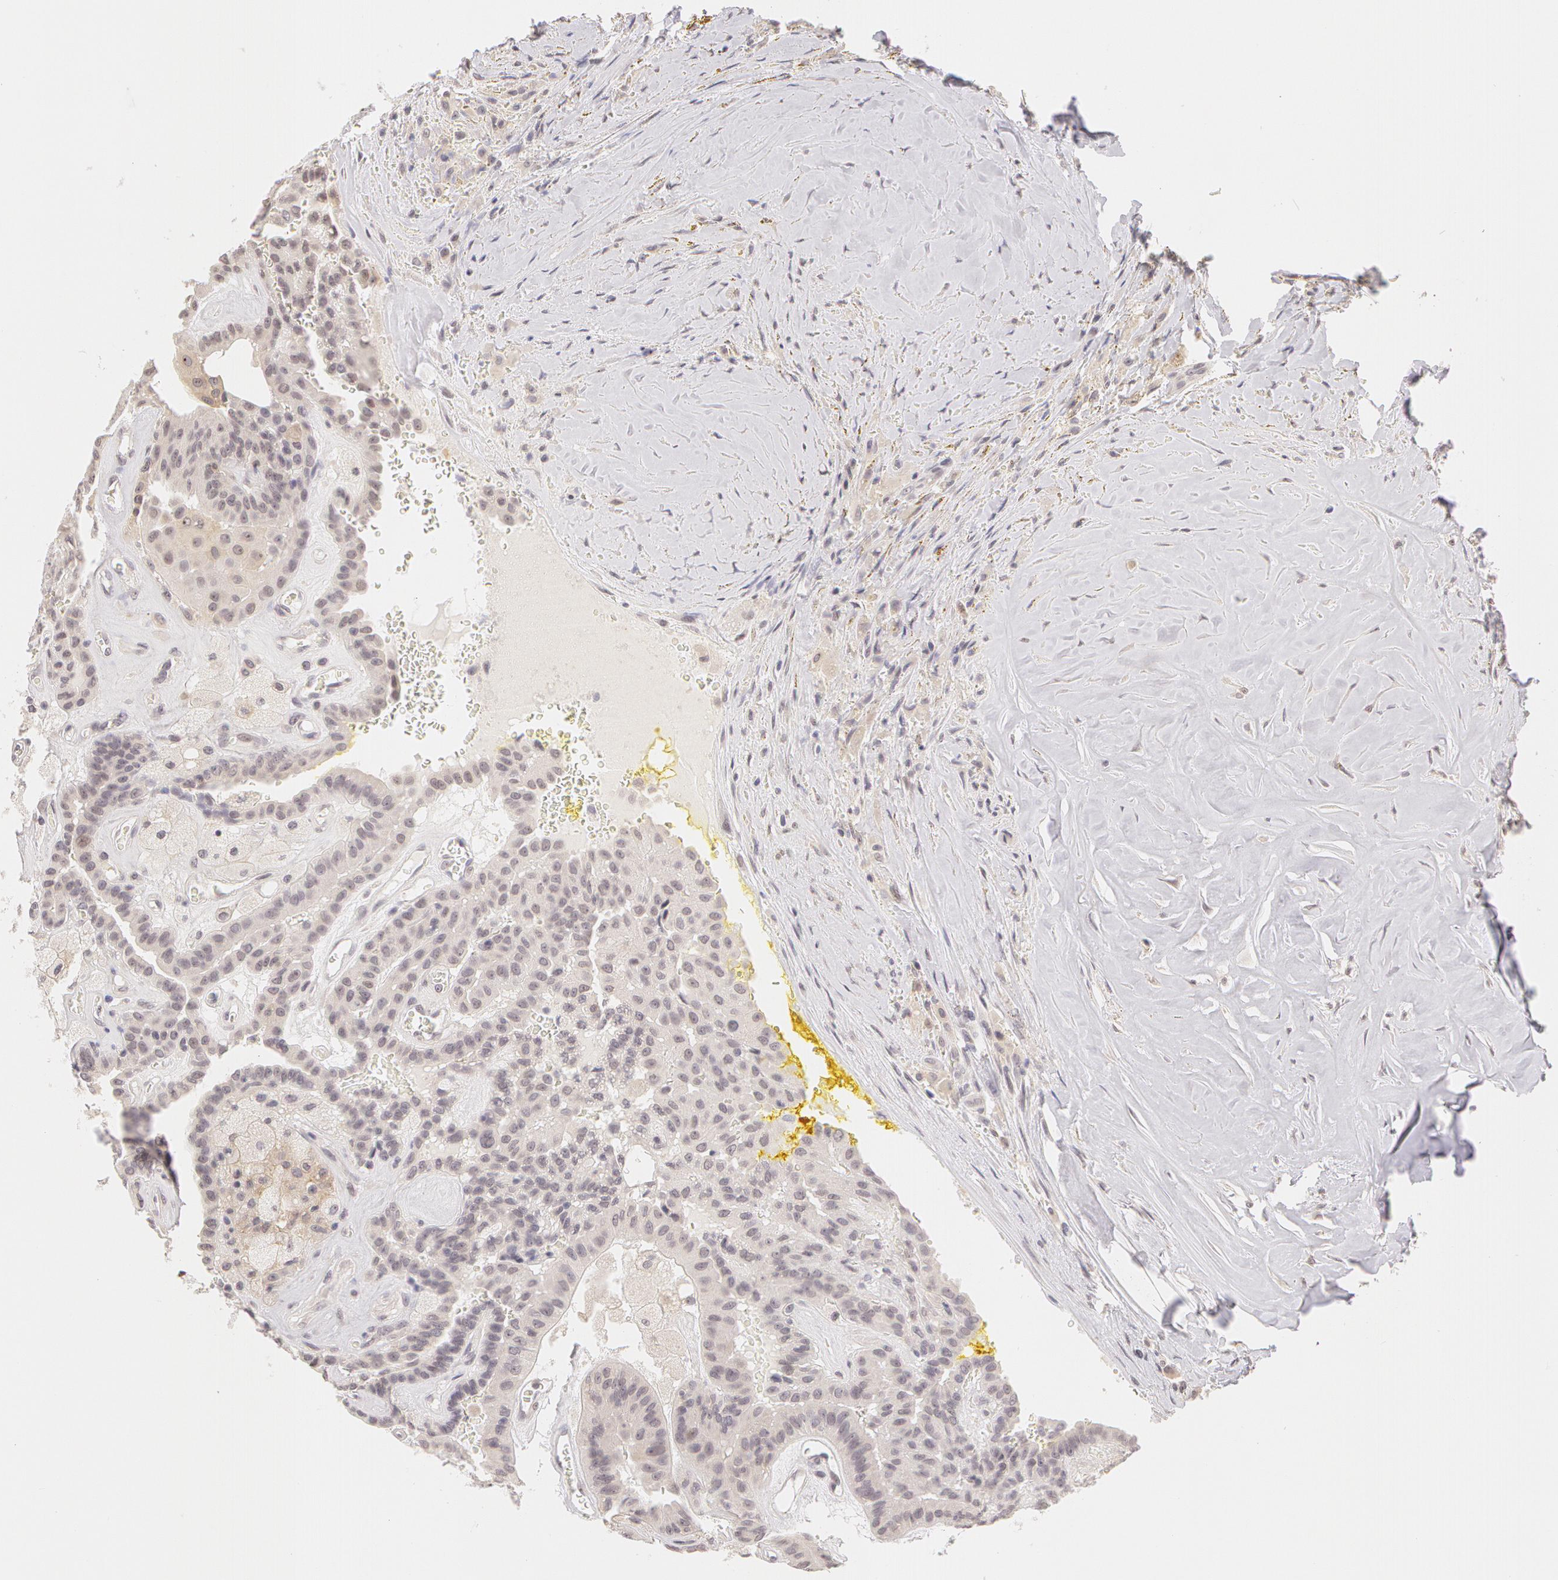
{"staining": {"intensity": "negative", "quantity": "none", "location": "none"}, "tissue": "thyroid cancer", "cell_type": "Tumor cells", "image_type": "cancer", "snomed": [{"axis": "morphology", "description": "Papillary adenocarcinoma, NOS"}, {"axis": "topography", "description": "Thyroid gland"}], "caption": "Micrograph shows no protein positivity in tumor cells of papillary adenocarcinoma (thyroid) tissue.", "gene": "ZNF597", "patient": {"sex": "male", "age": 87}}